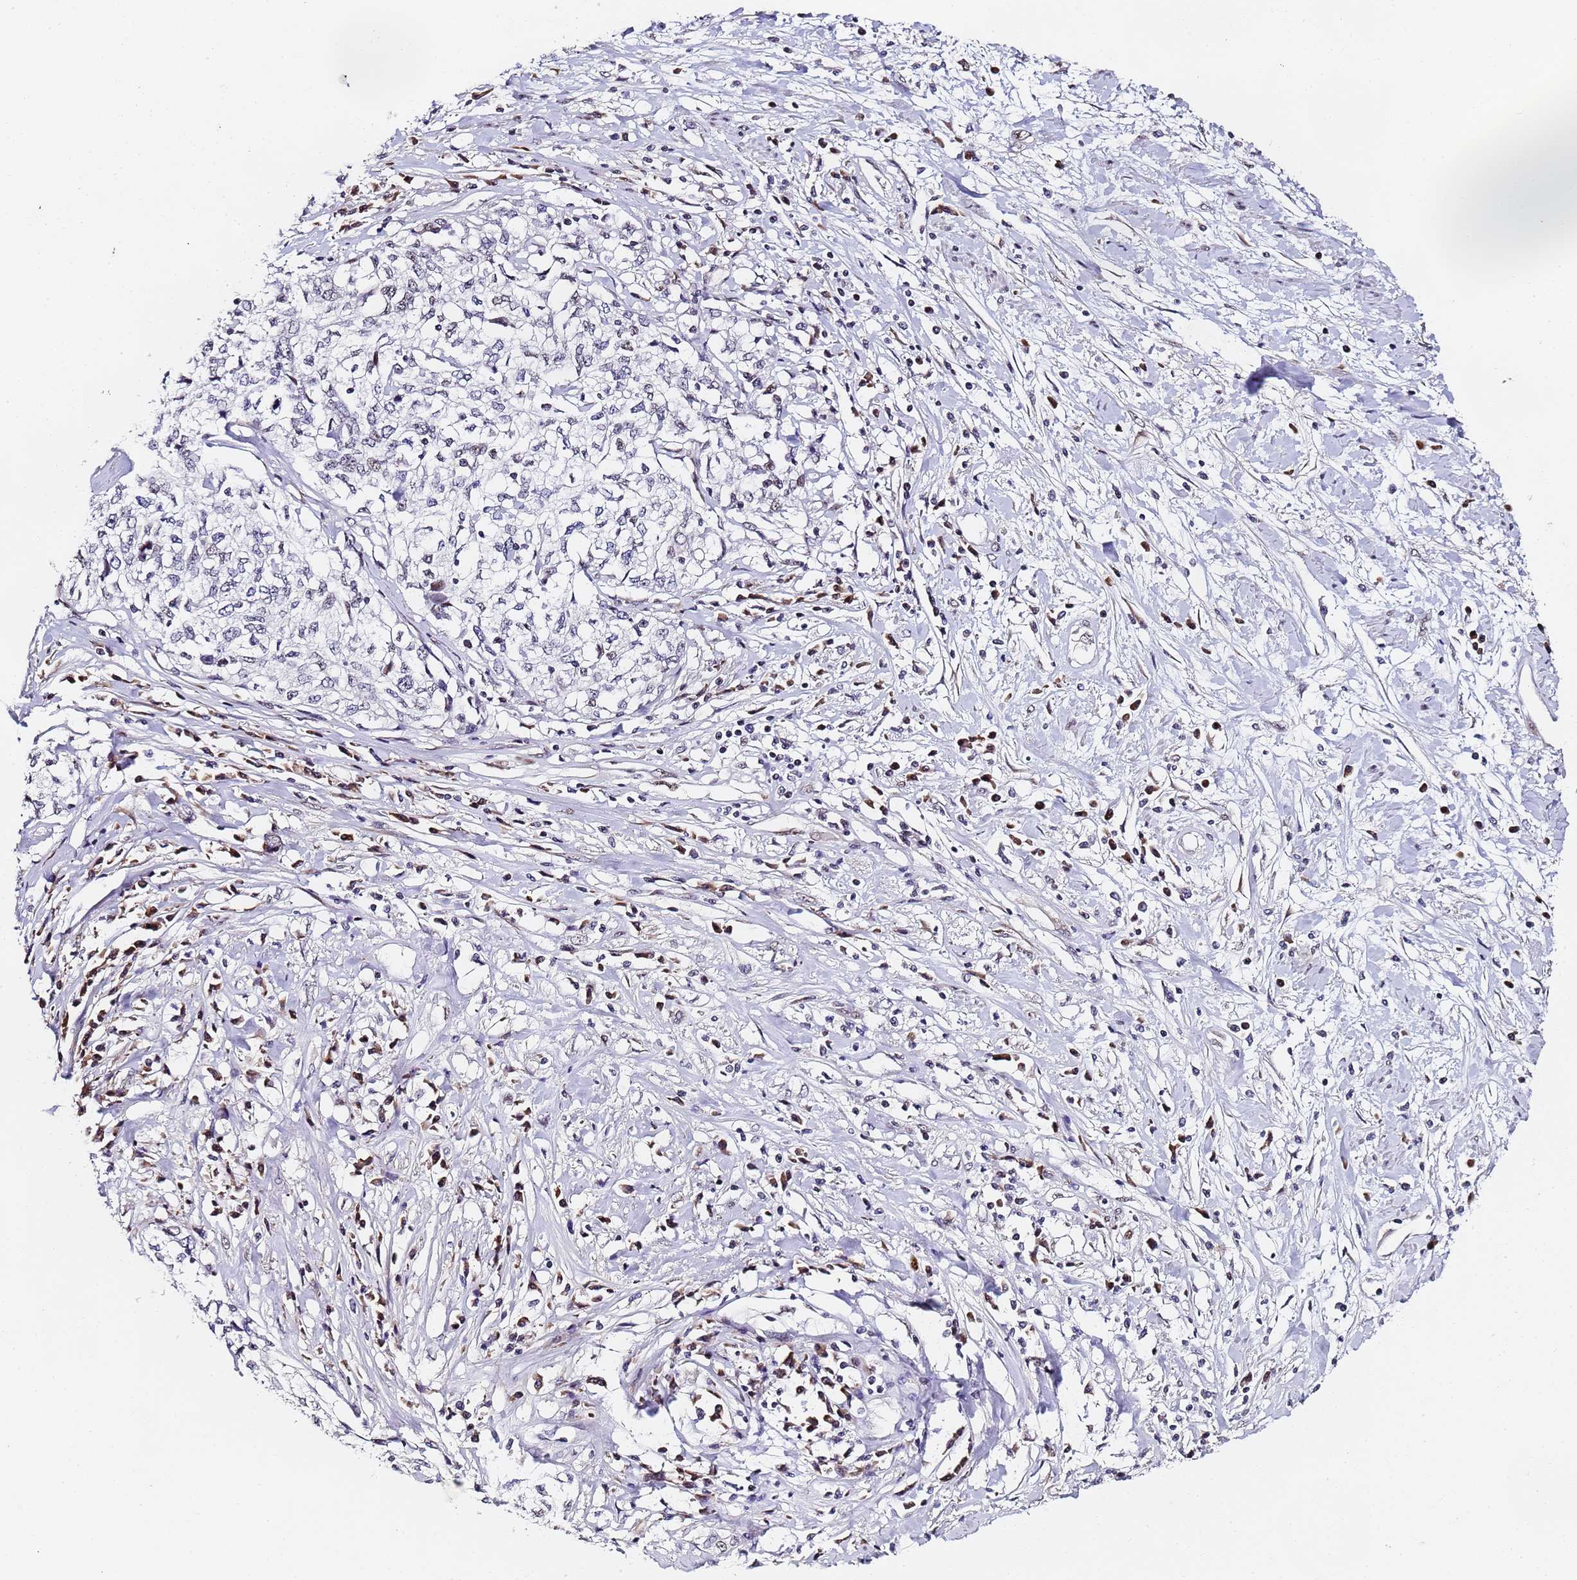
{"staining": {"intensity": "negative", "quantity": "none", "location": "none"}, "tissue": "cervical cancer", "cell_type": "Tumor cells", "image_type": "cancer", "snomed": [{"axis": "morphology", "description": "Squamous cell carcinoma, NOS"}, {"axis": "topography", "description": "Cervix"}], "caption": "DAB (3,3'-diaminobenzidine) immunohistochemical staining of human cervical squamous cell carcinoma exhibits no significant expression in tumor cells.", "gene": "FNBP4", "patient": {"sex": "female", "age": 57}}